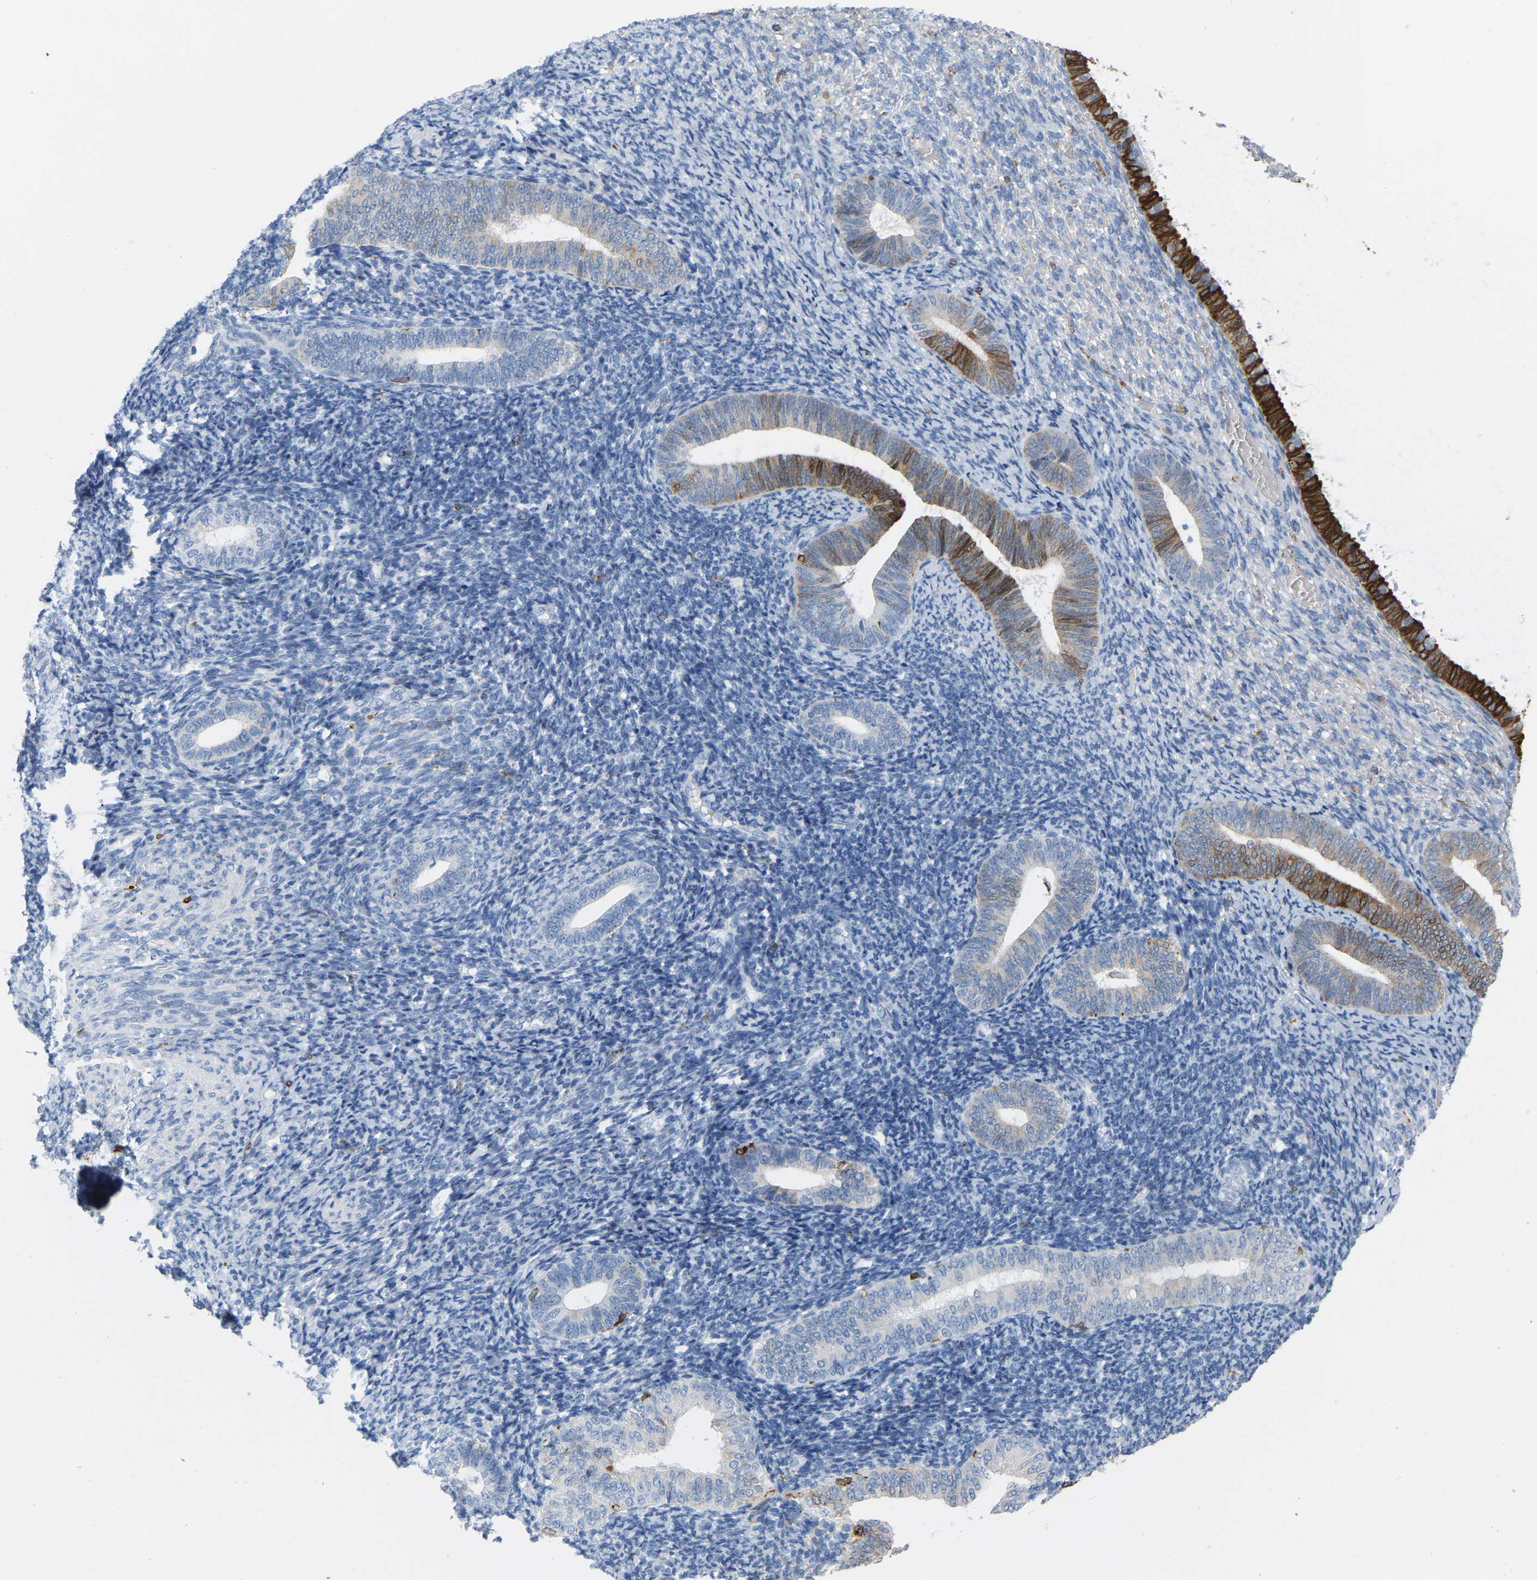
{"staining": {"intensity": "negative", "quantity": "none", "location": "none"}, "tissue": "endometrium", "cell_type": "Cells in endometrial stroma", "image_type": "normal", "snomed": [{"axis": "morphology", "description": "Normal tissue, NOS"}, {"axis": "topography", "description": "Endometrium"}], "caption": "IHC of benign endometrium exhibits no expression in cells in endometrial stroma. The staining is performed using DAB (3,3'-diaminobenzidine) brown chromogen with nuclei counter-stained in using hematoxylin.", "gene": "PTGS1", "patient": {"sex": "female", "age": 66}}